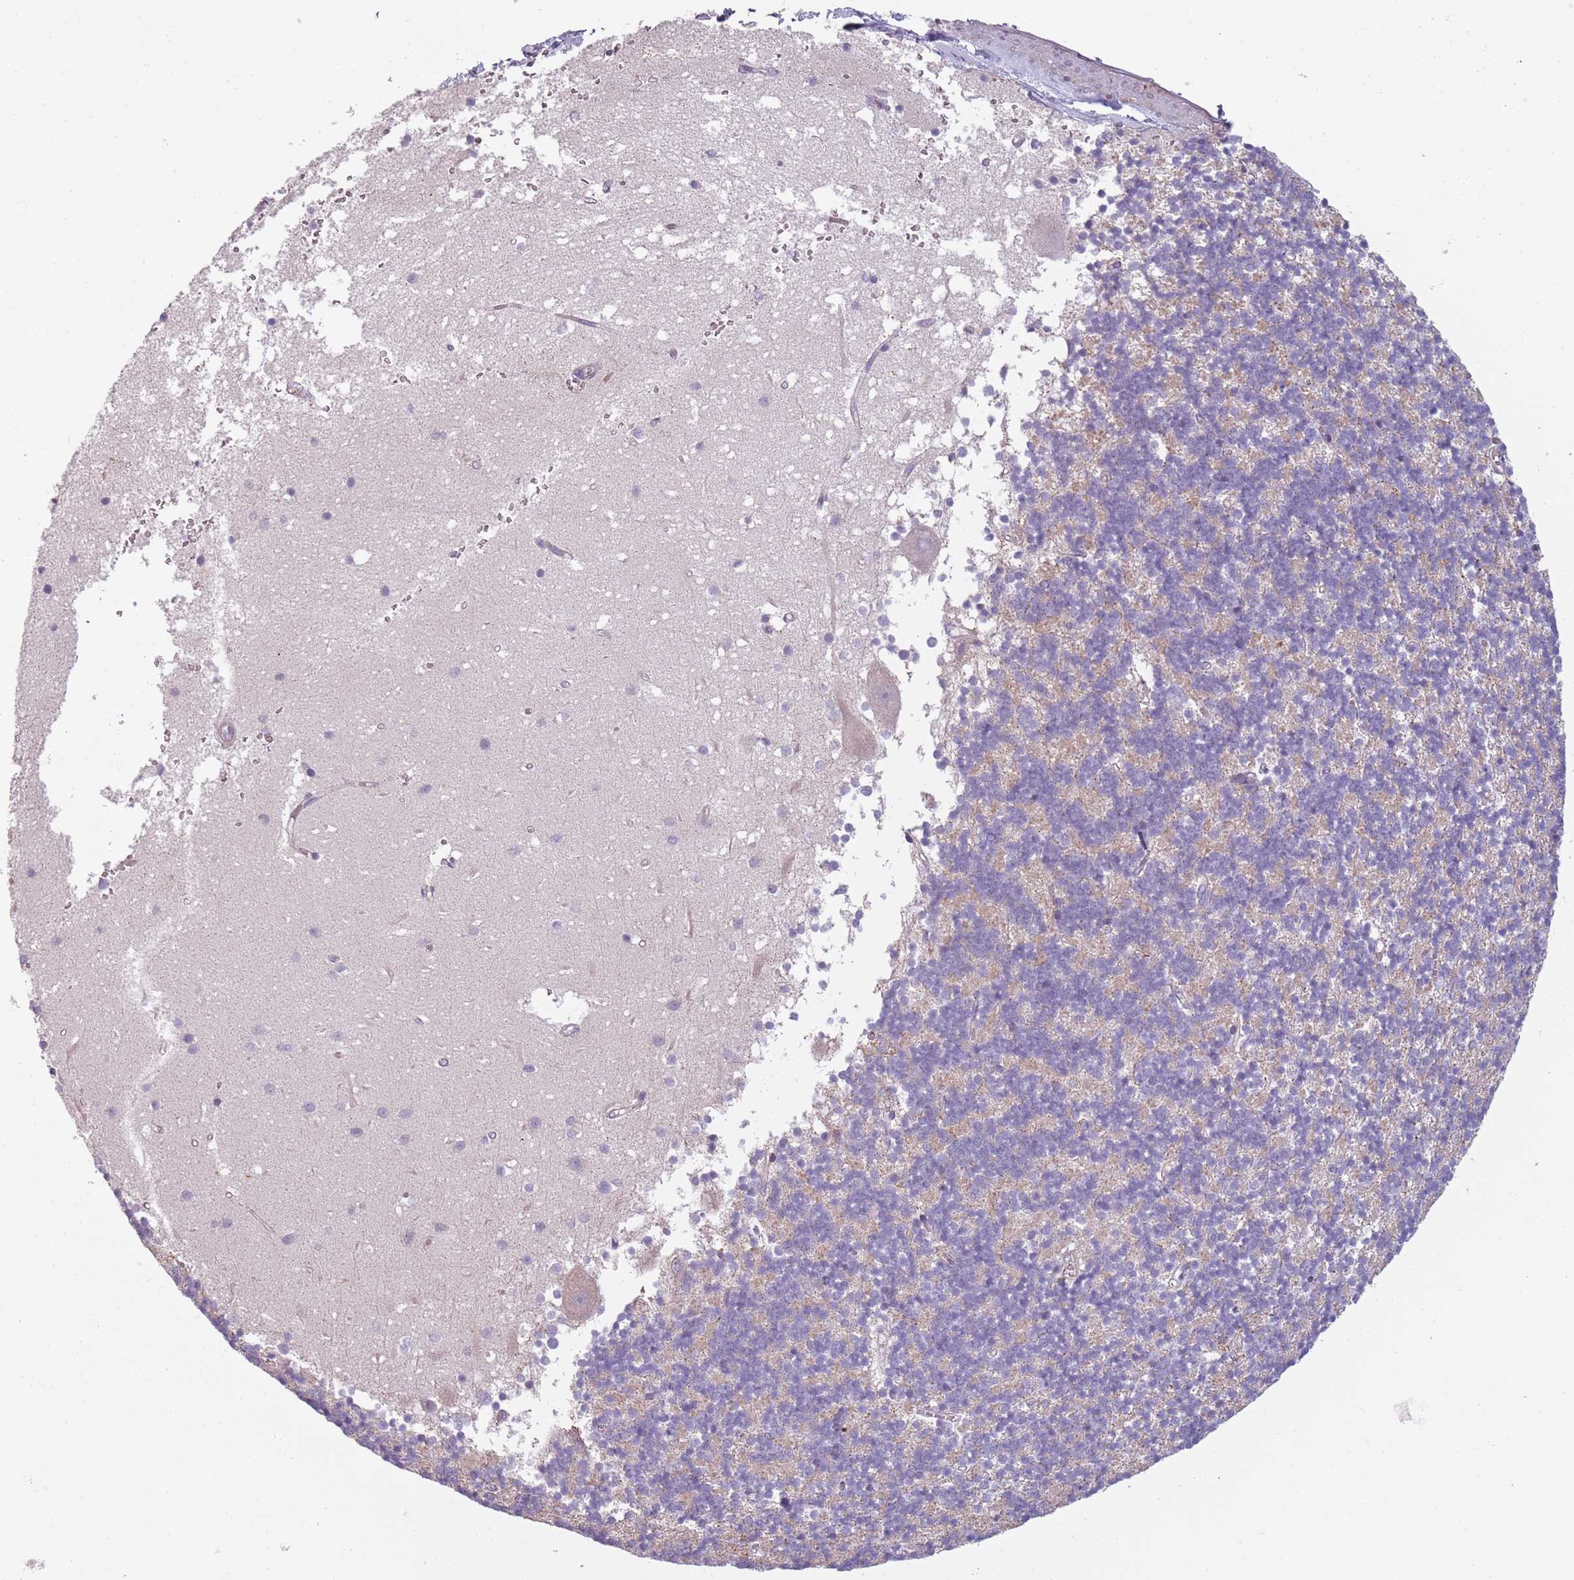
{"staining": {"intensity": "negative", "quantity": "none", "location": "none"}, "tissue": "cerebellum", "cell_type": "Cells in granular layer", "image_type": "normal", "snomed": [{"axis": "morphology", "description": "Normal tissue, NOS"}, {"axis": "topography", "description": "Cerebellum"}], "caption": "Benign cerebellum was stained to show a protein in brown. There is no significant expression in cells in granular layer. The staining is performed using DAB brown chromogen with nuclei counter-stained in using hematoxylin.", "gene": "TLCD2", "patient": {"sex": "male", "age": 54}}